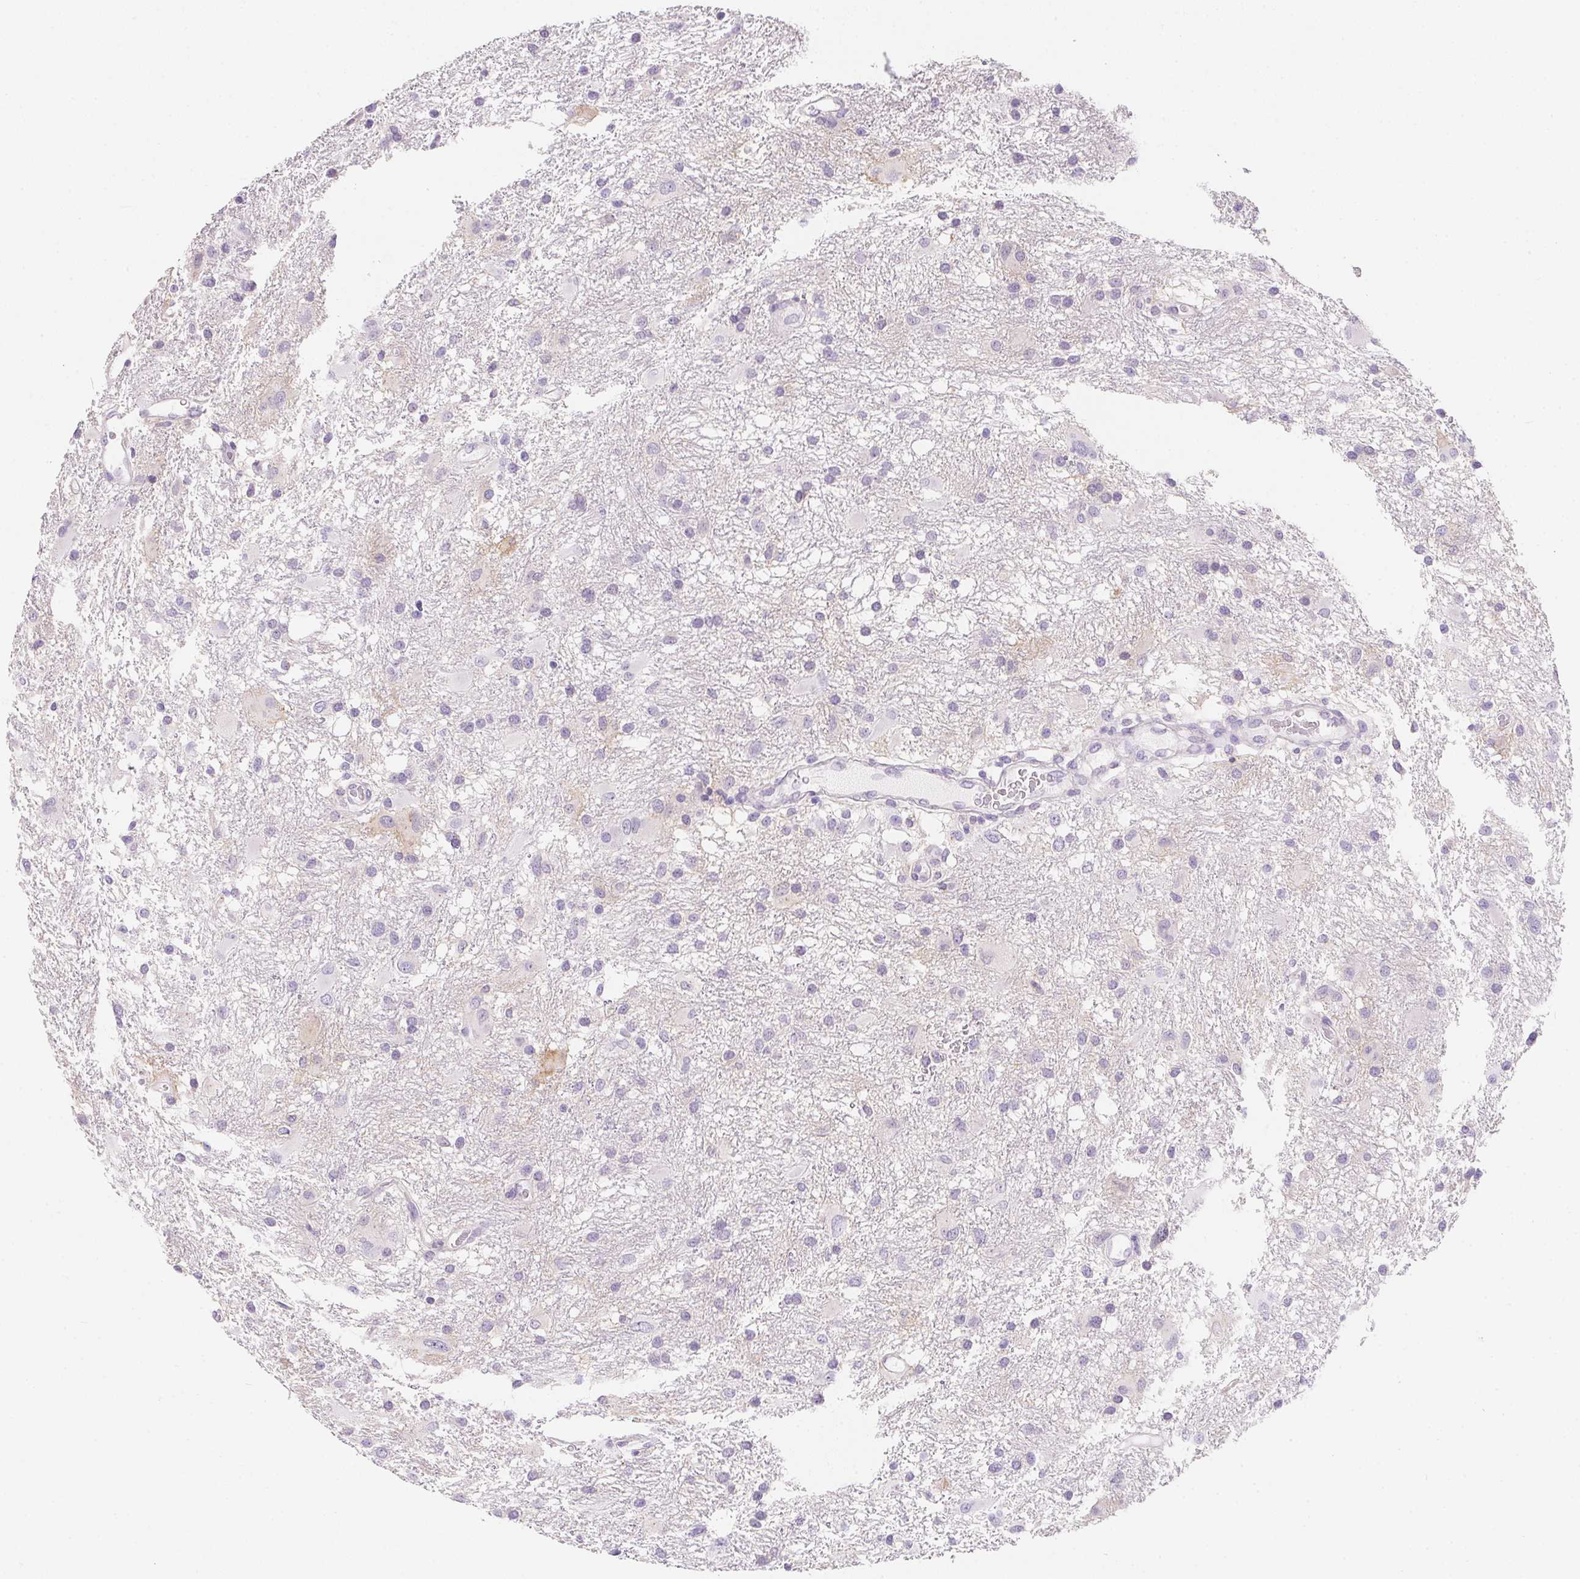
{"staining": {"intensity": "negative", "quantity": "none", "location": "none"}, "tissue": "glioma", "cell_type": "Tumor cells", "image_type": "cancer", "snomed": [{"axis": "morphology", "description": "Glioma, malignant, High grade"}, {"axis": "topography", "description": "Brain"}], "caption": "Immunohistochemical staining of malignant high-grade glioma shows no significant staining in tumor cells. (Immunohistochemistry, brightfield microscopy, high magnification).", "gene": "AQP5", "patient": {"sex": "male", "age": 53}}